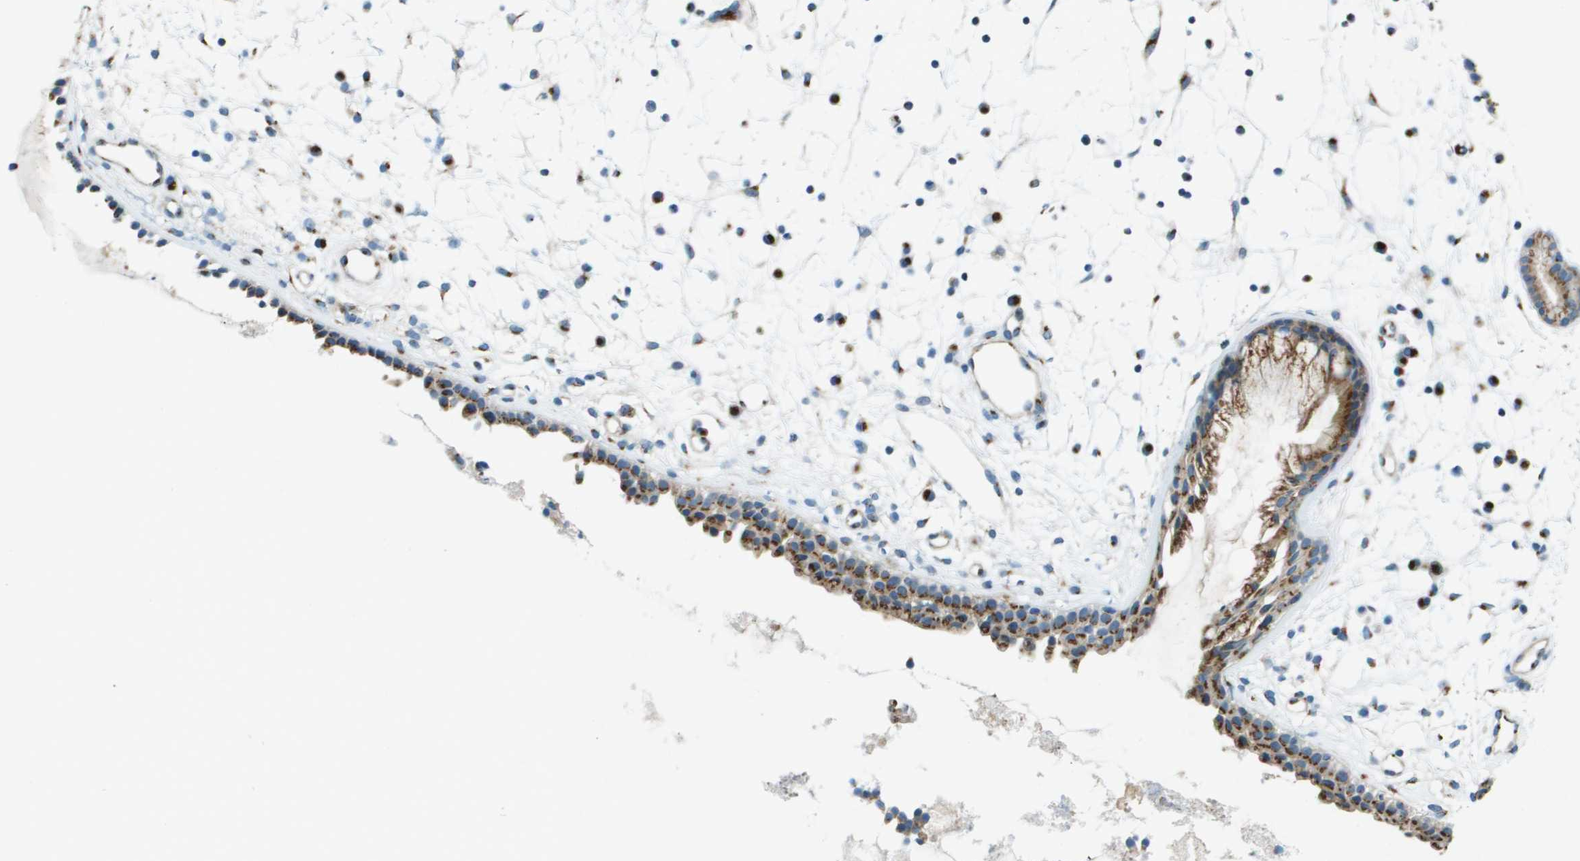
{"staining": {"intensity": "moderate", "quantity": ">75%", "location": "cytoplasmic/membranous"}, "tissue": "cervix", "cell_type": "Glandular cells", "image_type": "normal", "snomed": [{"axis": "morphology", "description": "Normal tissue, NOS"}, {"axis": "topography", "description": "Cervix"}], "caption": "Immunohistochemical staining of unremarkable human cervix exhibits medium levels of moderate cytoplasmic/membranous positivity in approximately >75% of glandular cells.", "gene": "ACBD3", "patient": {"sex": "female", "age": 39}}